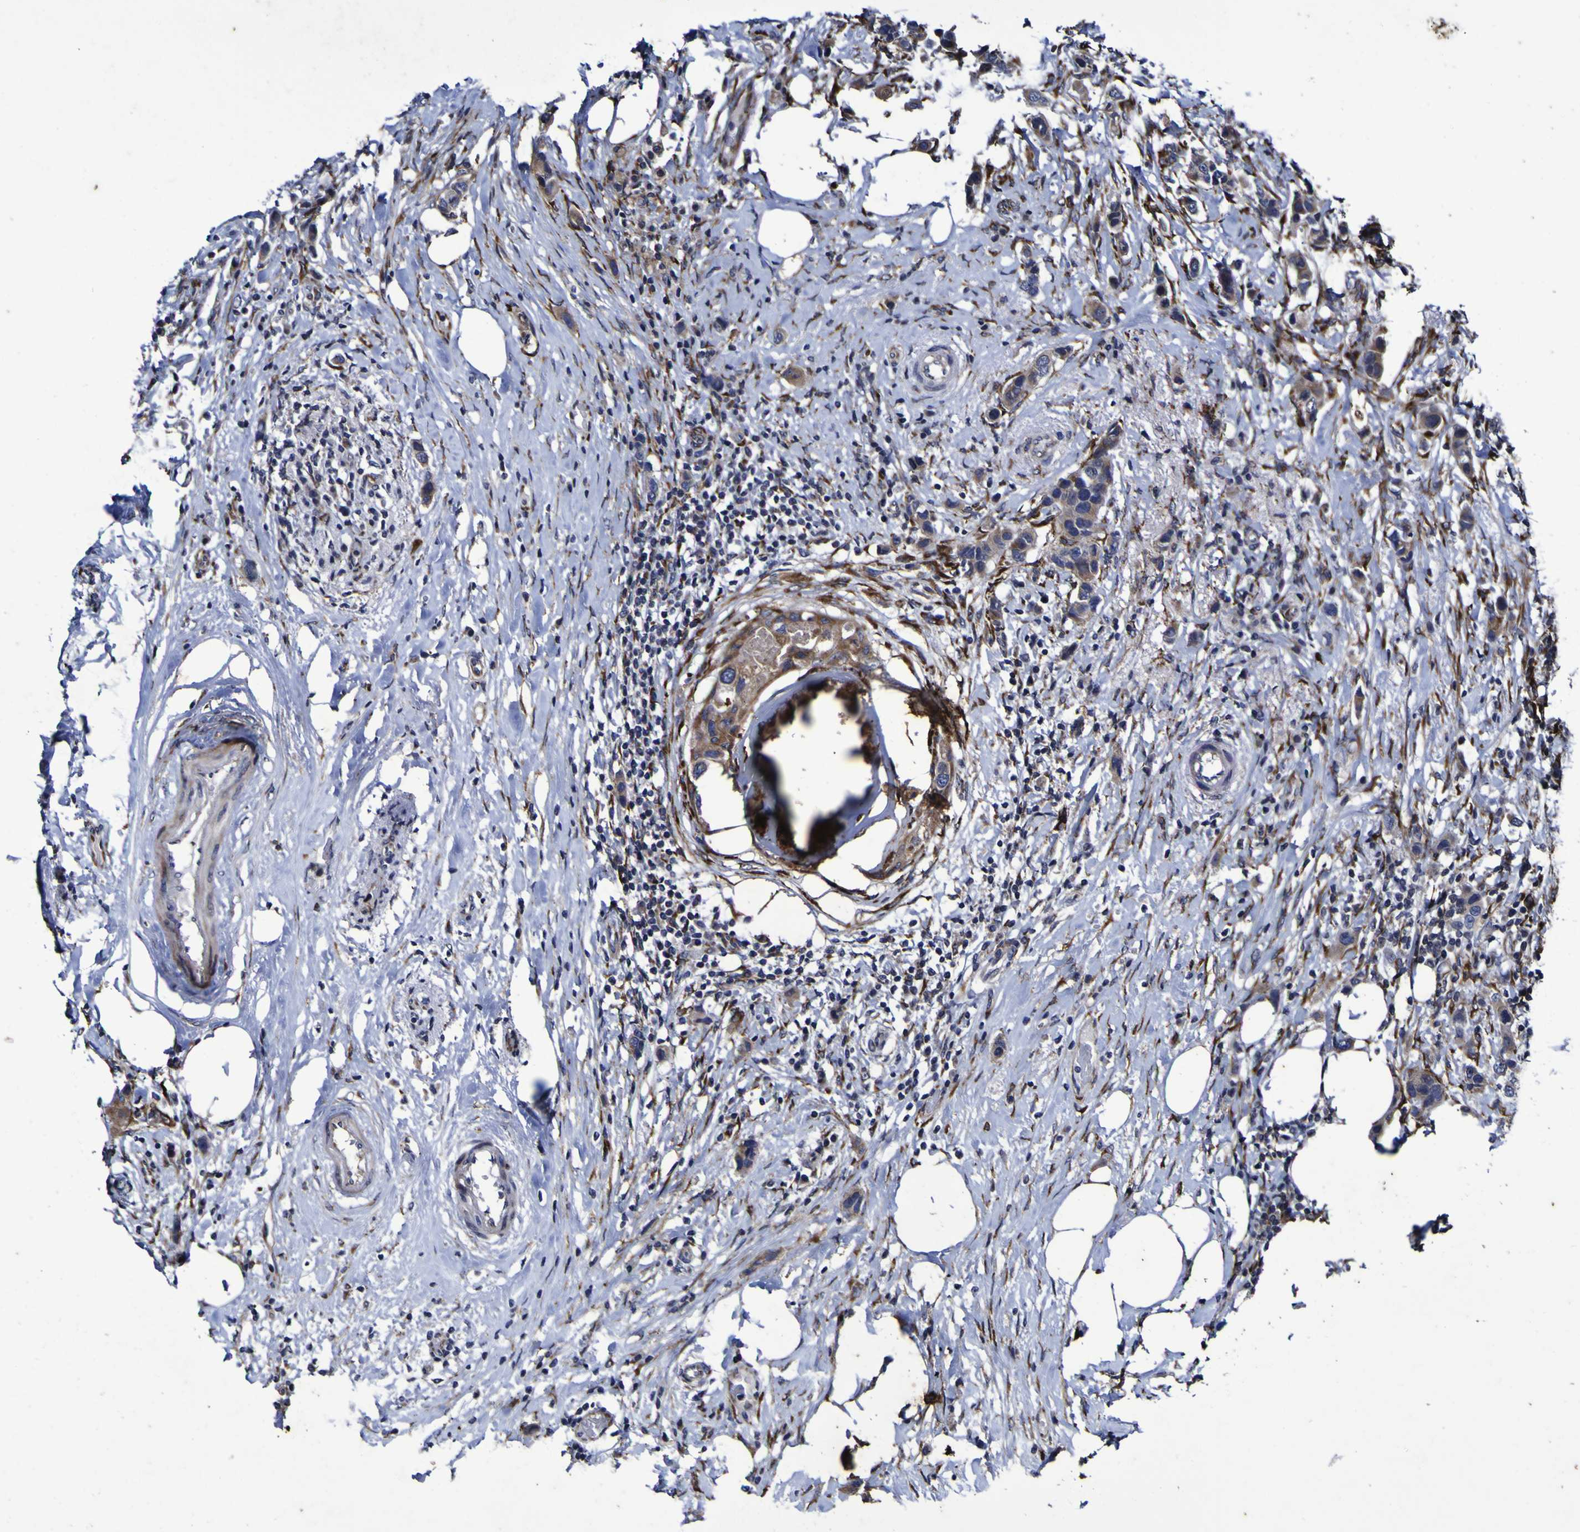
{"staining": {"intensity": "weak", "quantity": ">75%", "location": "cytoplasmic/membranous"}, "tissue": "breast cancer", "cell_type": "Tumor cells", "image_type": "cancer", "snomed": [{"axis": "morphology", "description": "Normal tissue, NOS"}, {"axis": "morphology", "description": "Duct carcinoma"}, {"axis": "topography", "description": "Breast"}], "caption": "About >75% of tumor cells in breast cancer display weak cytoplasmic/membranous protein positivity as visualized by brown immunohistochemical staining.", "gene": "P3H1", "patient": {"sex": "female", "age": 50}}